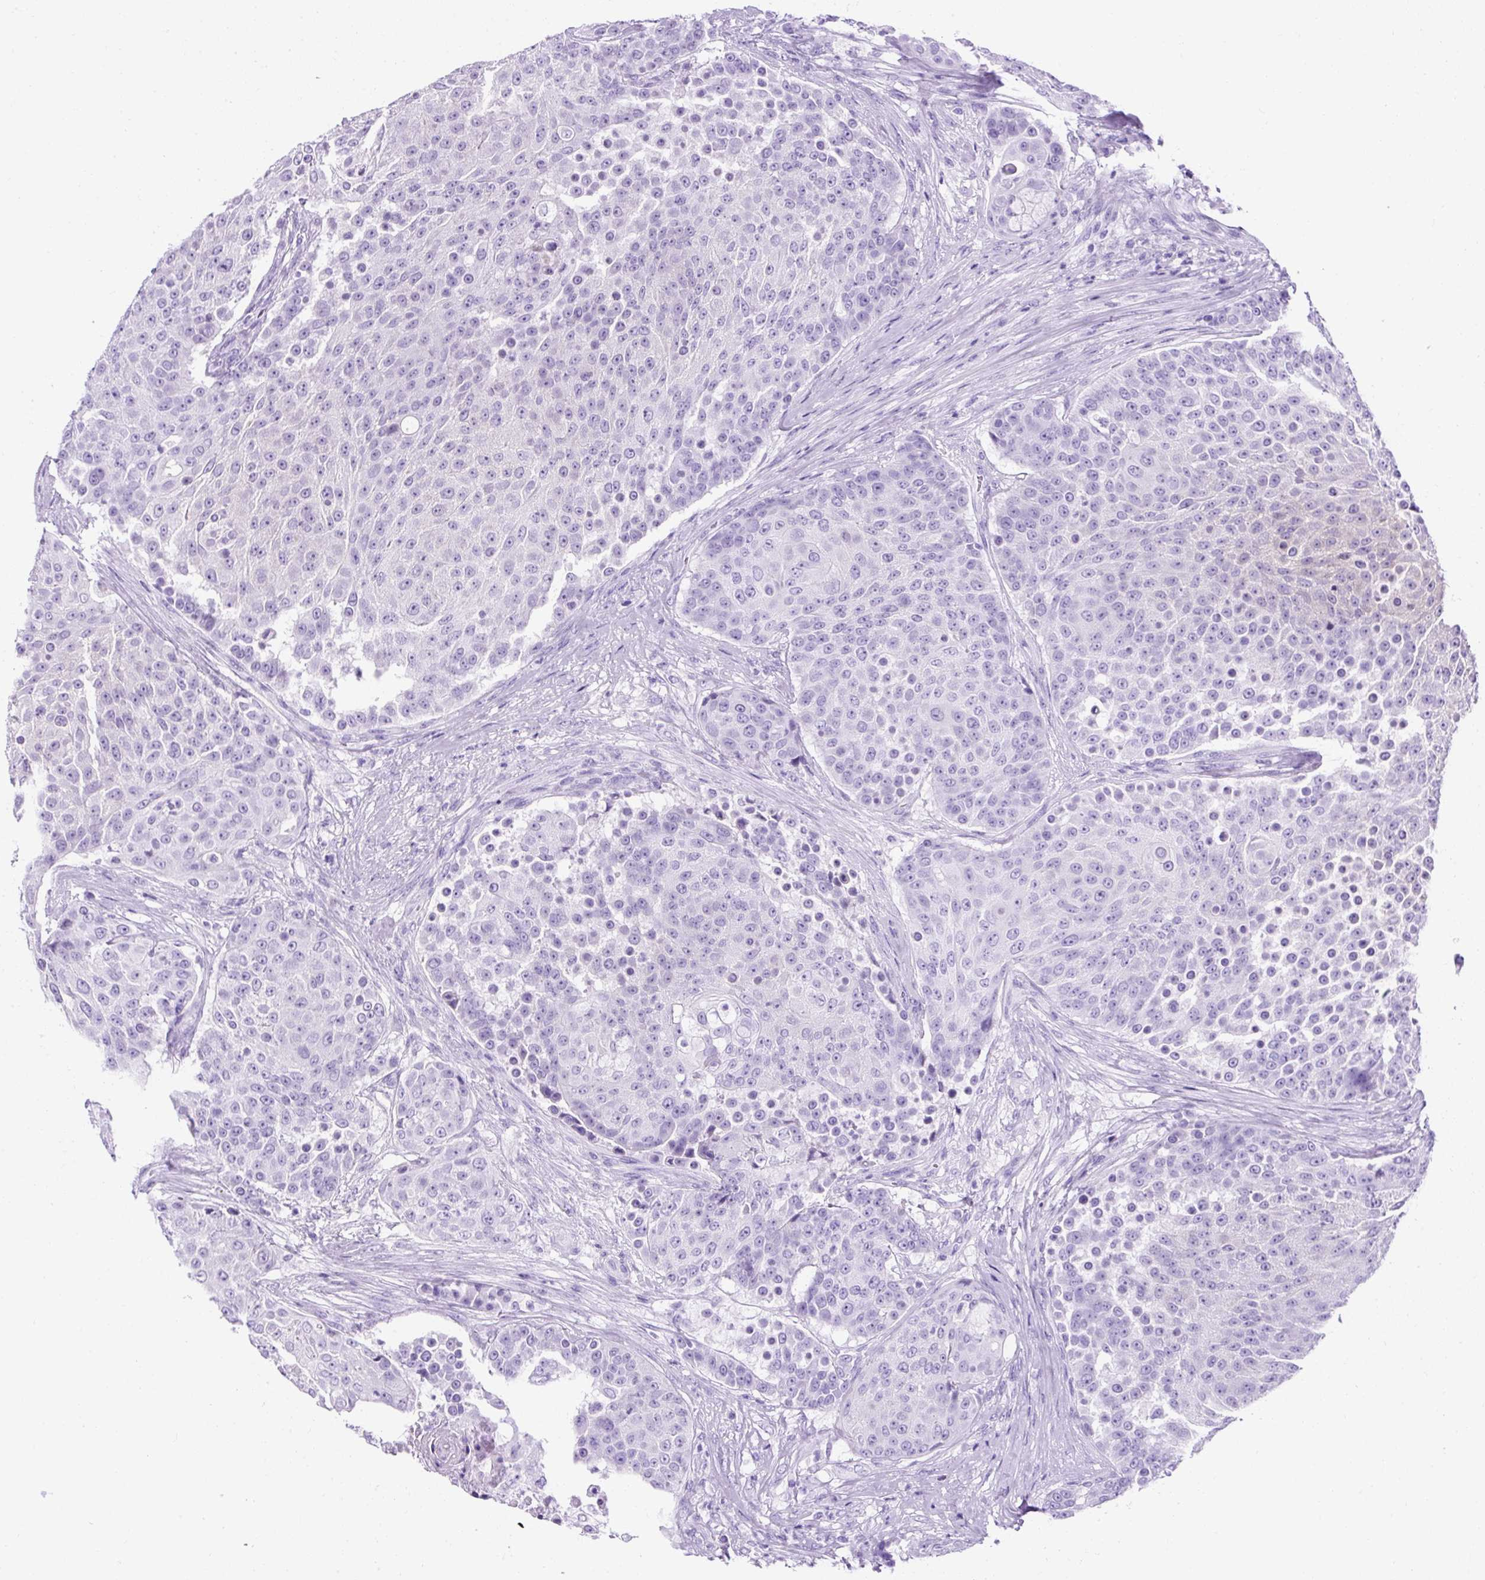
{"staining": {"intensity": "negative", "quantity": "none", "location": "none"}, "tissue": "urothelial cancer", "cell_type": "Tumor cells", "image_type": "cancer", "snomed": [{"axis": "morphology", "description": "Urothelial carcinoma, High grade"}, {"axis": "topography", "description": "Urinary bladder"}], "caption": "This is a image of immunohistochemistry staining of urothelial carcinoma (high-grade), which shows no staining in tumor cells.", "gene": "KRT12", "patient": {"sex": "female", "age": 63}}